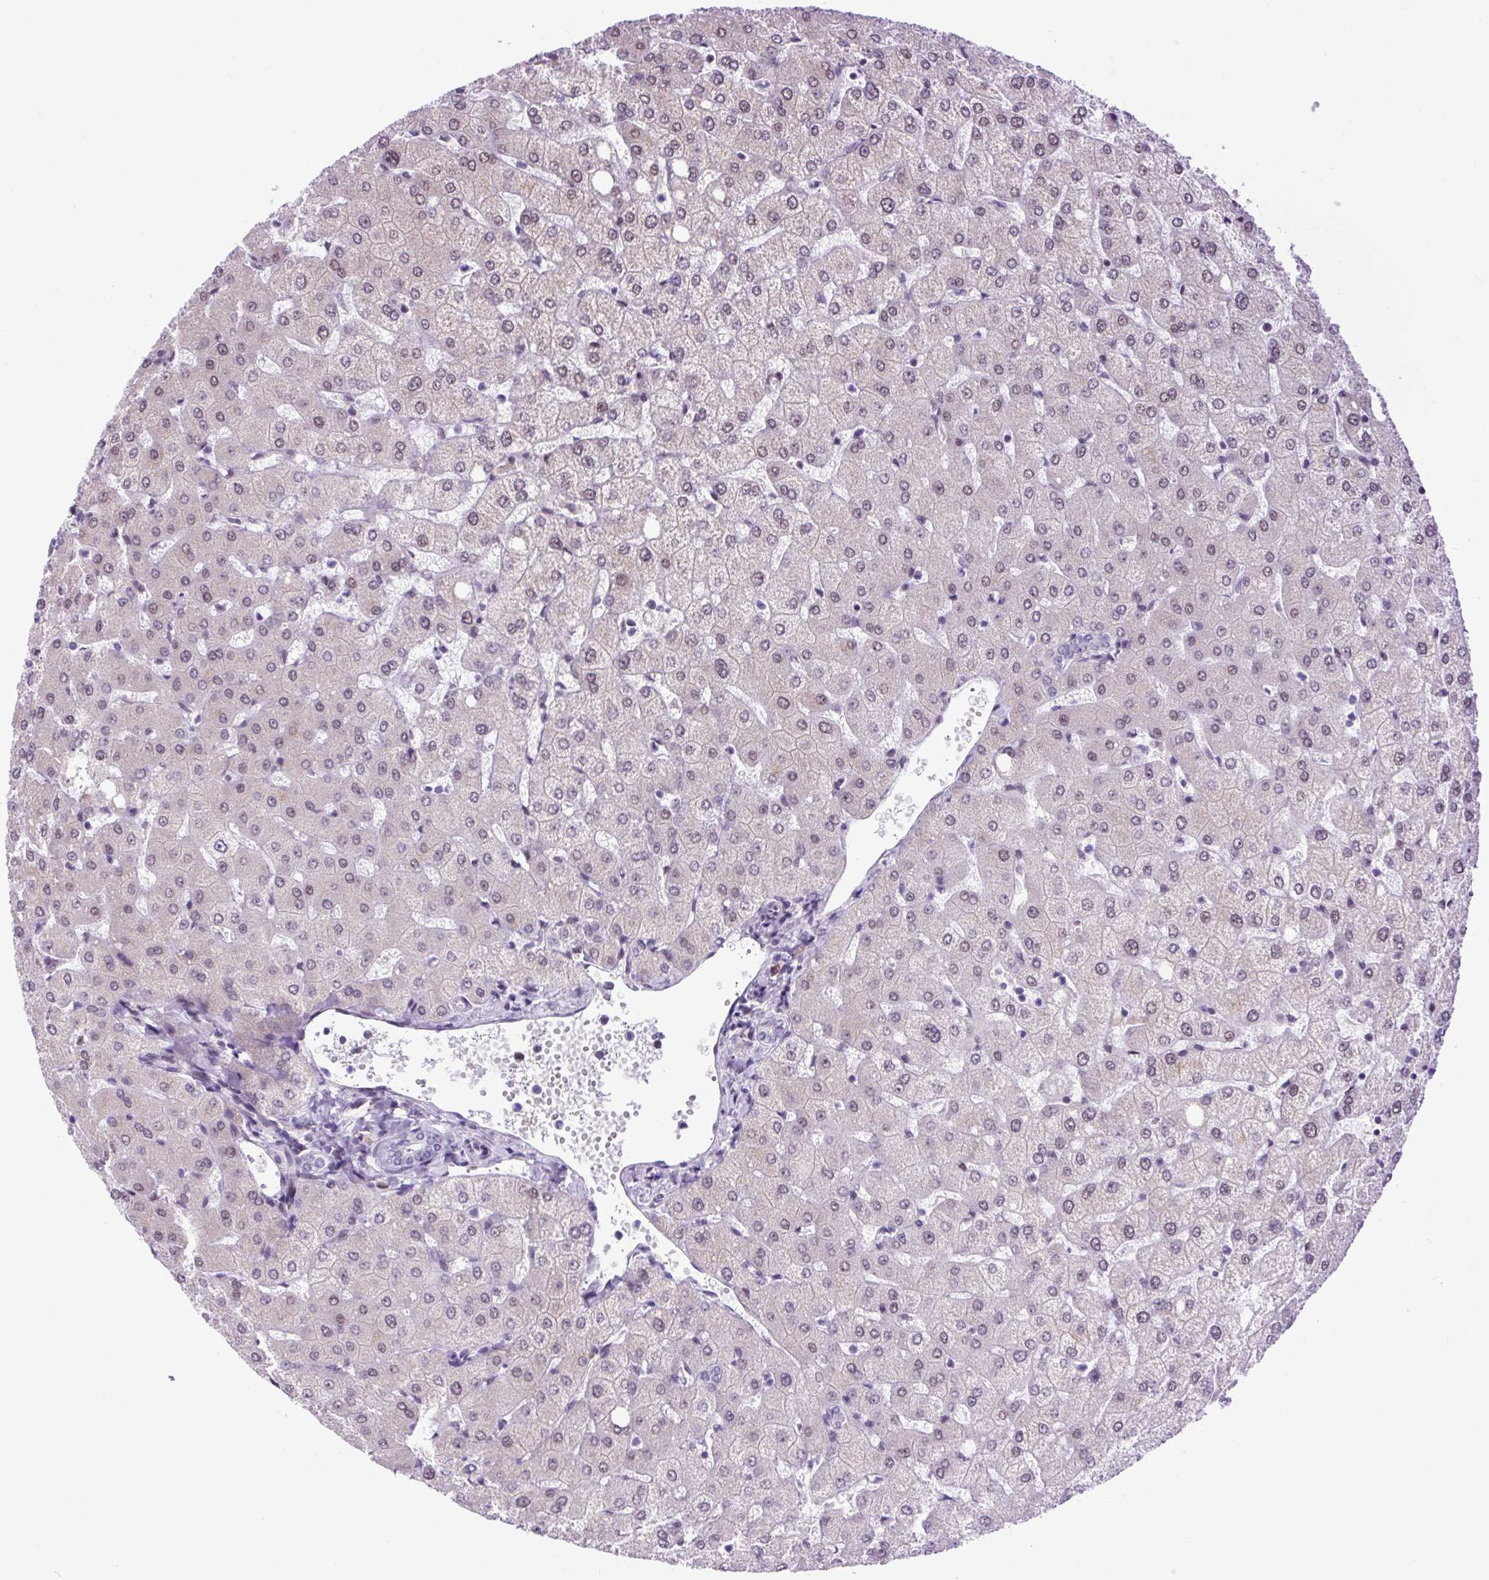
{"staining": {"intensity": "negative", "quantity": "none", "location": "none"}, "tissue": "liver", "cell_type": "Cholangiocytes", "image_type": "normal", "snomed": [{"axis": "morphology", "description": "Normal tissue, NOS"}, {"axis": "topography", "description": "Liver"}], "caption": "Cholangiocytes show no significant expression in normal liver. The staining was performed using DAB to visualize the protein expression in brown, while the nuclei were stained in blue with hematoxylin (Magnification: 20x).", "gene": "CLK2", "patient": {"sex": "female", "age": 54}}